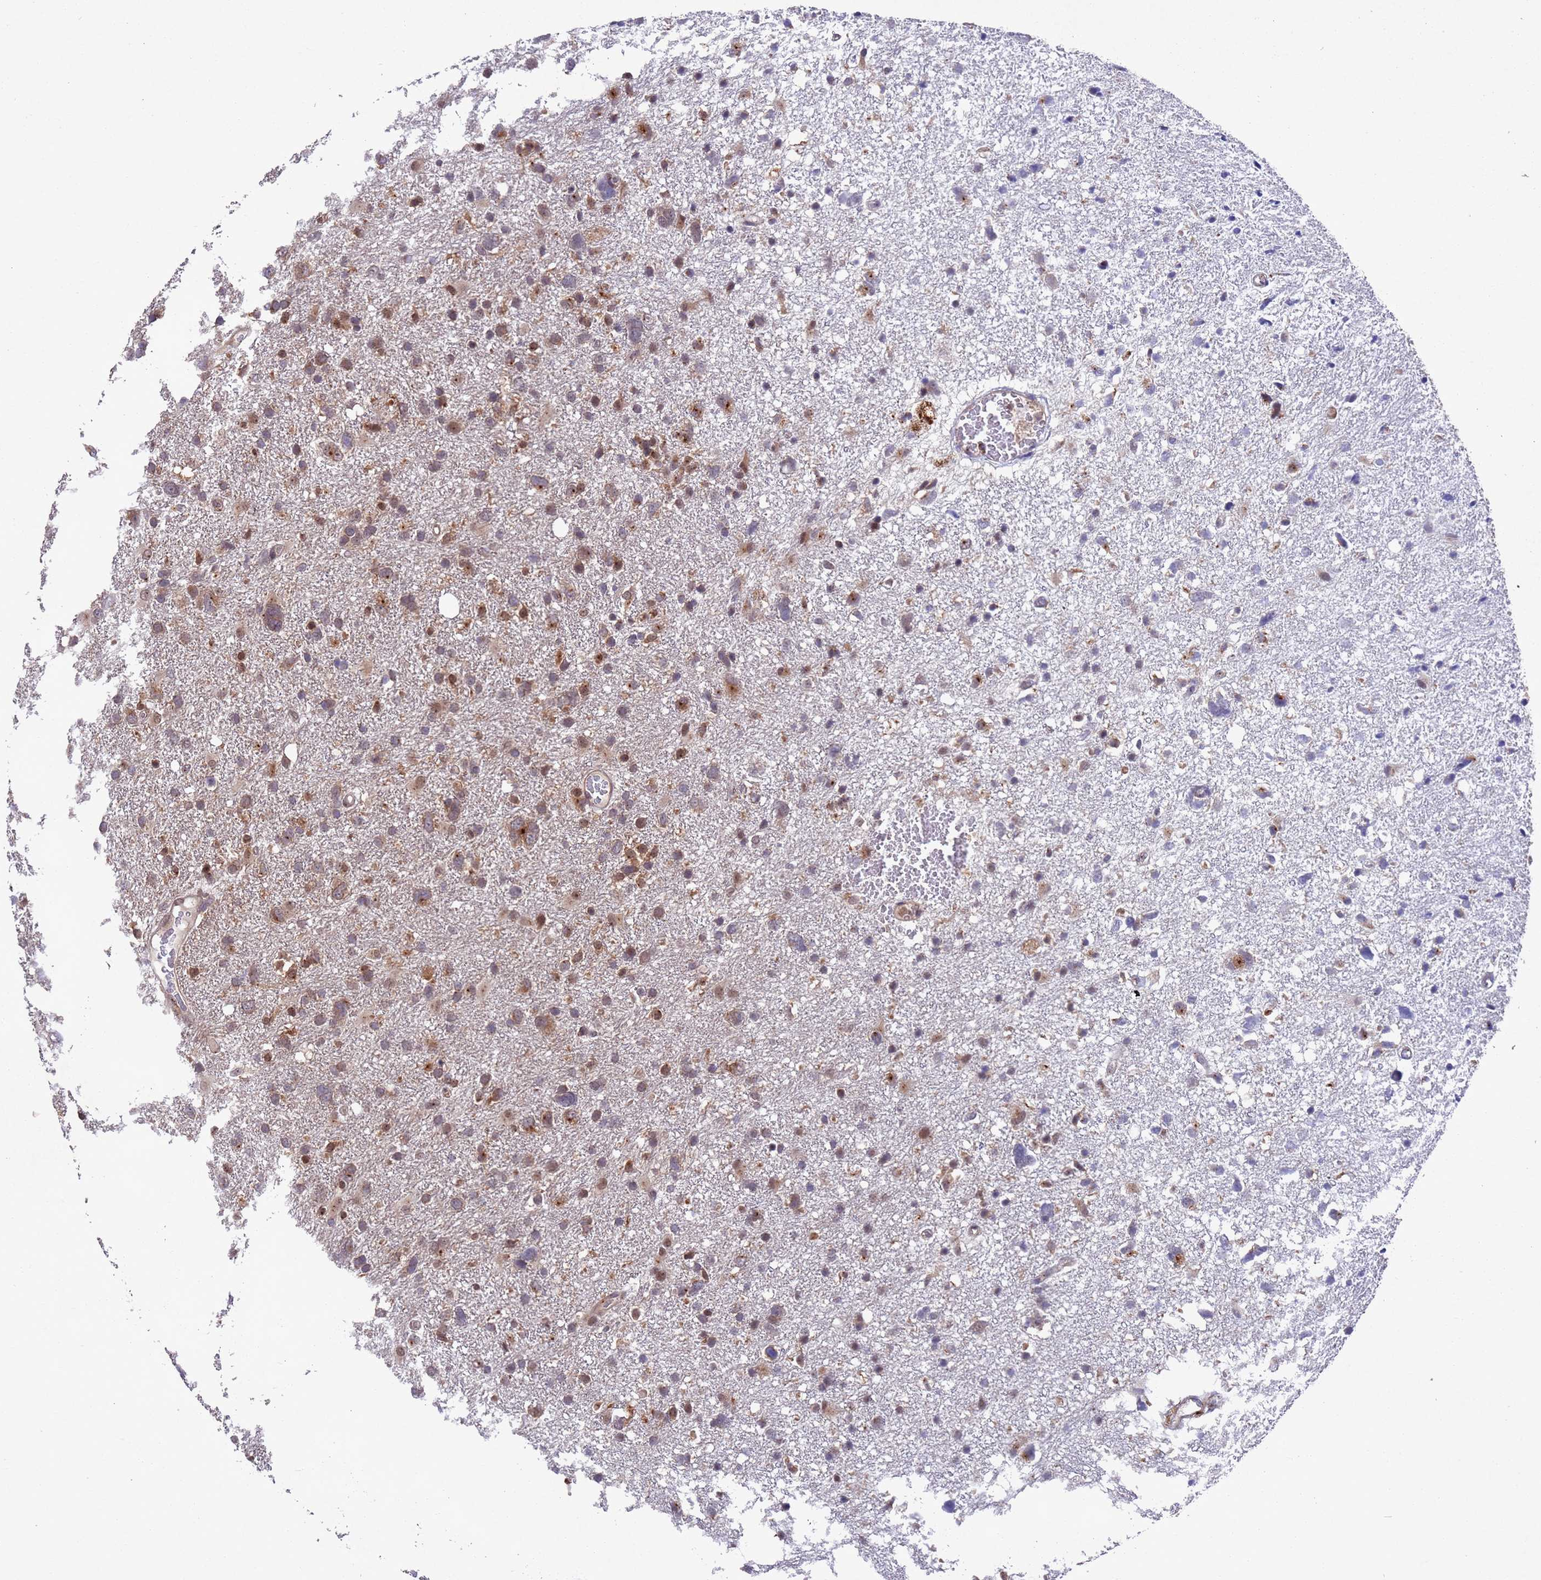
{"staining": {"intensity": "moderate", "quantity": "<25%", "location": "cytoplasmic/membranous,nuclear"}, "tissue": "glioma", "cell_type": "Tumor cells", "image_type": "cancer", "snomed": [{"axis": "morphology", "description": "Glioma, malignant, High grade"}, {"axis": "topography", "description": "Brain"}], "caption": "This image demonstrates immunohistochemistry (IHC) staining of human glioma, with low moderate cytoplasmic/membranous and nuclear expression in approximately <25% of tumor cells.", "gene": "TBK1", "patient": {"sex": "male", "age": 61}}